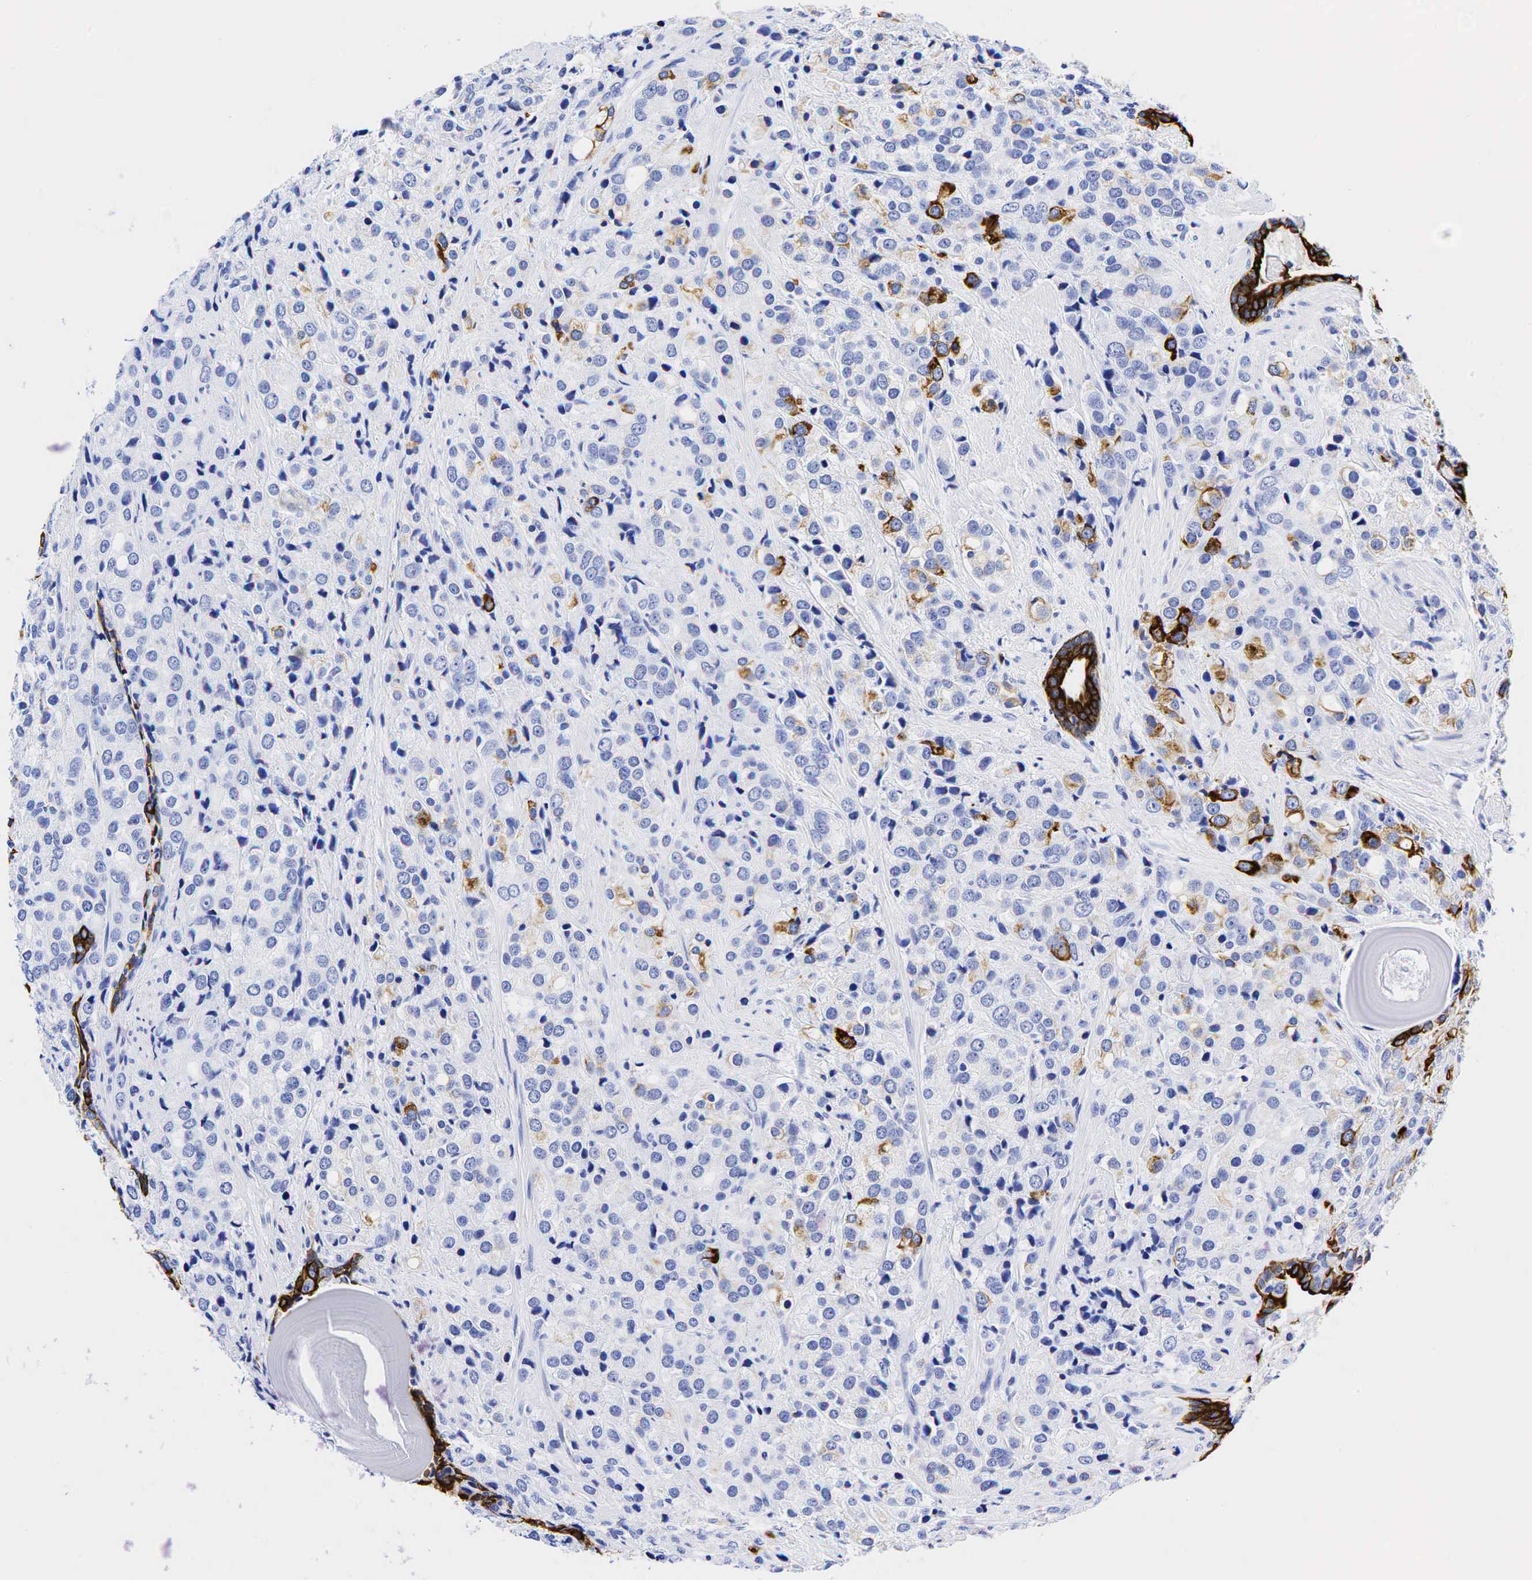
{"staining": {"intensity": "moderate", "quantity": "25%-75%", "location": "cytoplasmic/membranous"}, "tissue": "prostate cancer", "cell_type": "Tumor cells", "image_type": "cancer", "snomed": [{"axis": "morphology", "description": "Adenocarcinoma, Medium grade"}, {"axis": "topography", "description": "Prostate"}], "caption": "Protein staining of prostate cancer (adenocarcinoma (medium-grade)) tissue reveals moderate cytoplasmic/membranous expression in approximately 25%-75% of tumor cells.", "gene": "KRT19", "patient": {"sex": "male", "age": 70}}